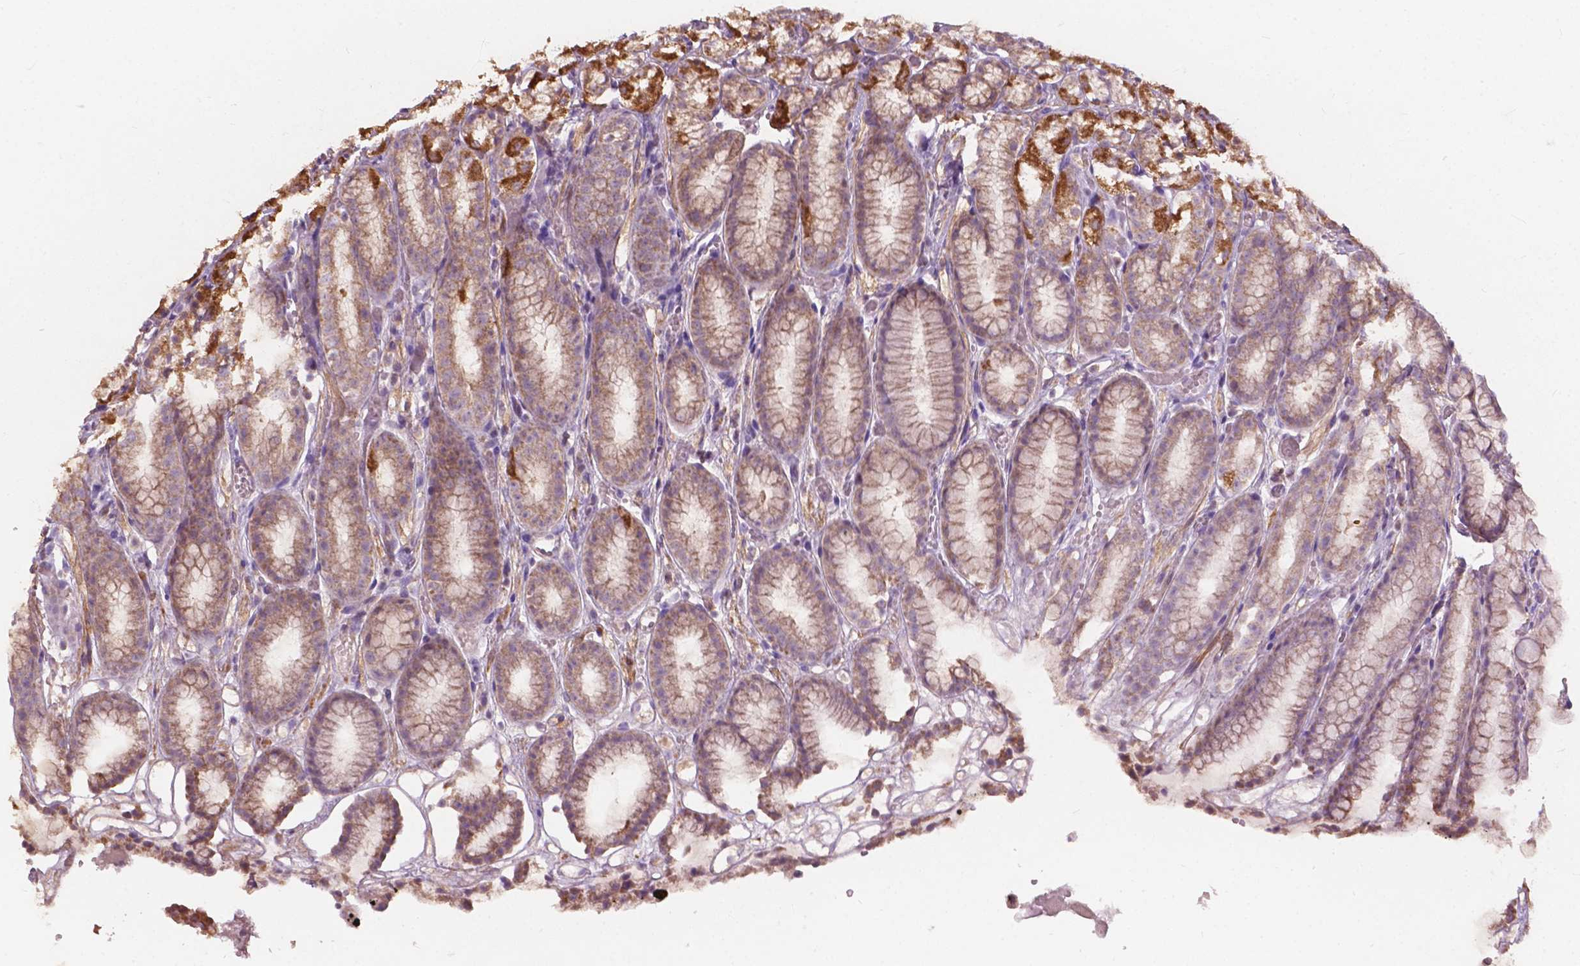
{"staining": {"intensity": "strong", "quantity": "25%-75%", "location": "cytoplasmic/membranous"}, "tissue": "stomach", "cell_type": "Glandular cells", "image_type": "normal", "snomed": [{"axis": "morphology", "description": "Normal tissue, NOS"}, {"axis": "topography", "description": "Stomach"}], "caption": "Immunohistochemical staining of benign stomach reveals 25%-75% levels of strong cytoplasmic/membranous protein expression in approximately 25%-75% of glandular cells. Using DAB (3,3'-diaminobenzidine) (brown) and hematoxylin (blue) stains, captured at high magnification using brightfield microscopy.", "gene": "NDUFA10", "patient": {"sex": "male", "age": 70}}